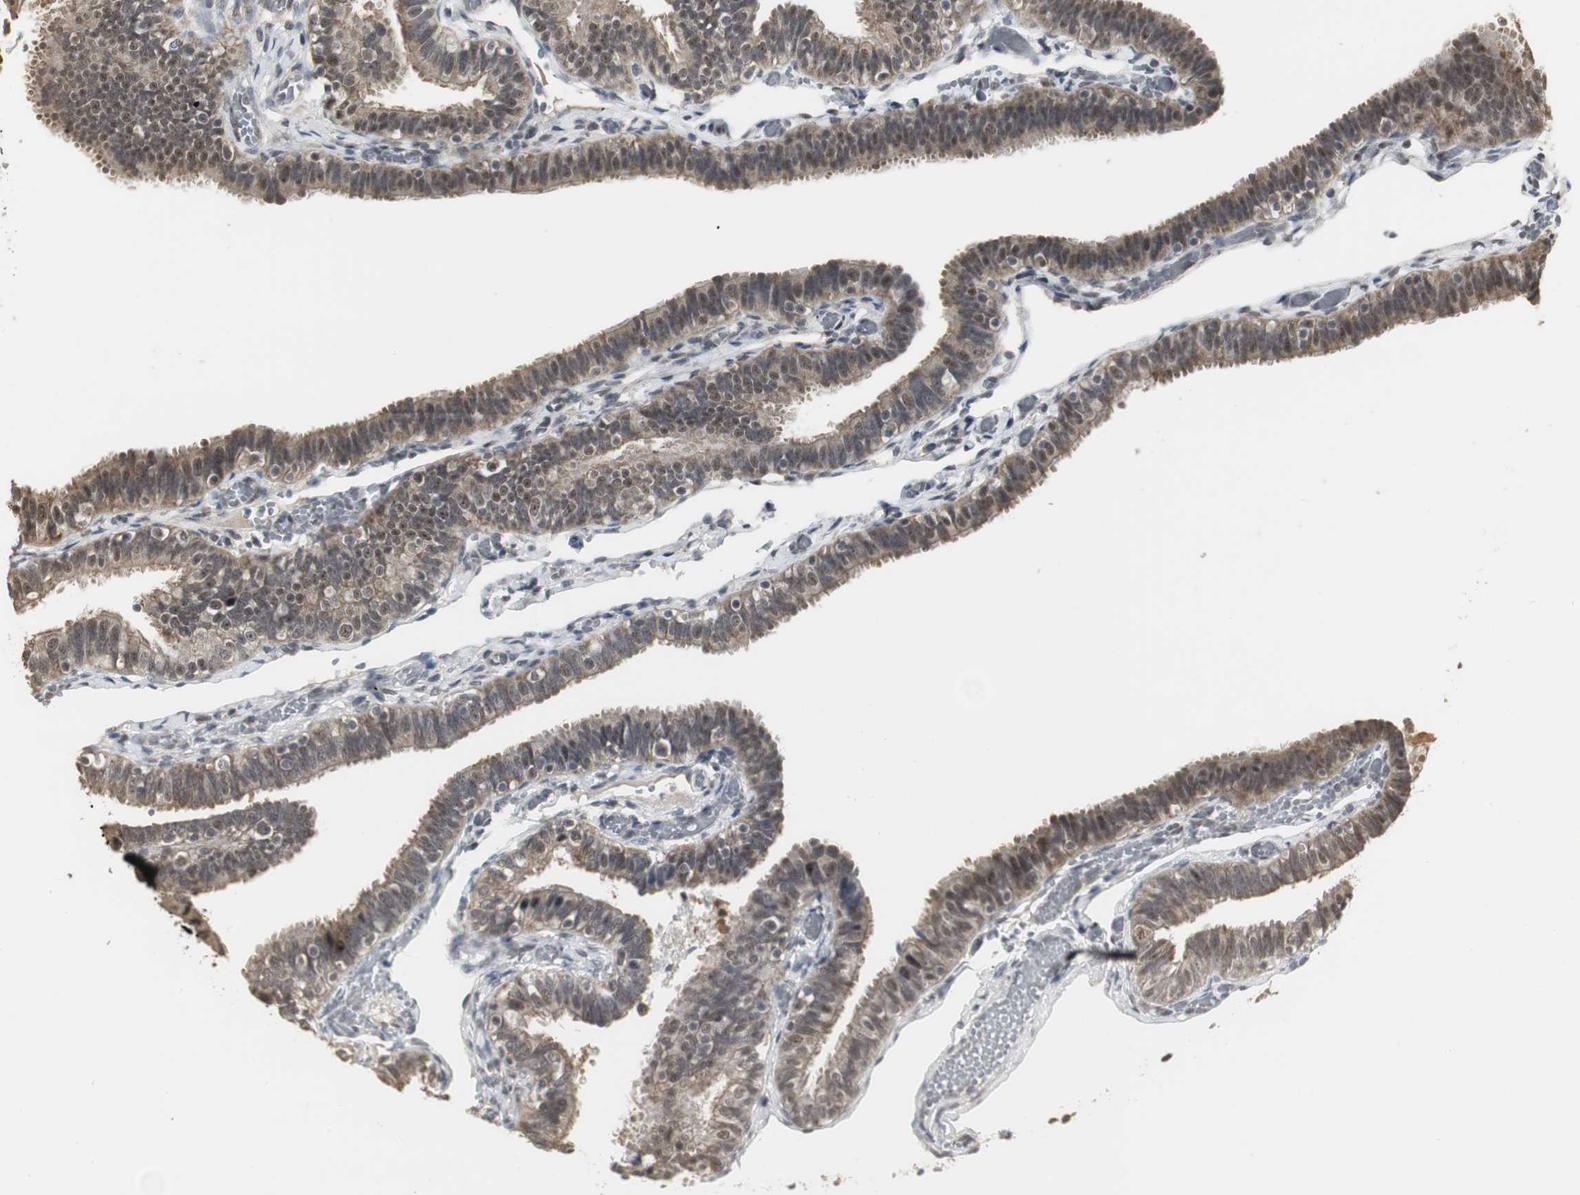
{"staining": {"intensity": "moderate", "quantity": ">75%", "location": "cytoplasmic/membranous,nuclear"}, "tissue": "fallopian tube", "cell_type": "Glandular cells", "image_type": "normal", "snomed": [{"axis": "morphology", "description": "Normal tissue, NOS"}, {"axis": "topography", "description": "Fallopian tube"}], "caption": "This histopathology image displays immunohistochemistry staining of normal fallopian tube, with medium moderate cytoplasmic/membranous,nuclear positivity in about >75% of glandular cells.", "gene": "ELOA", "patient": {"sex": "female", "age": 46}}